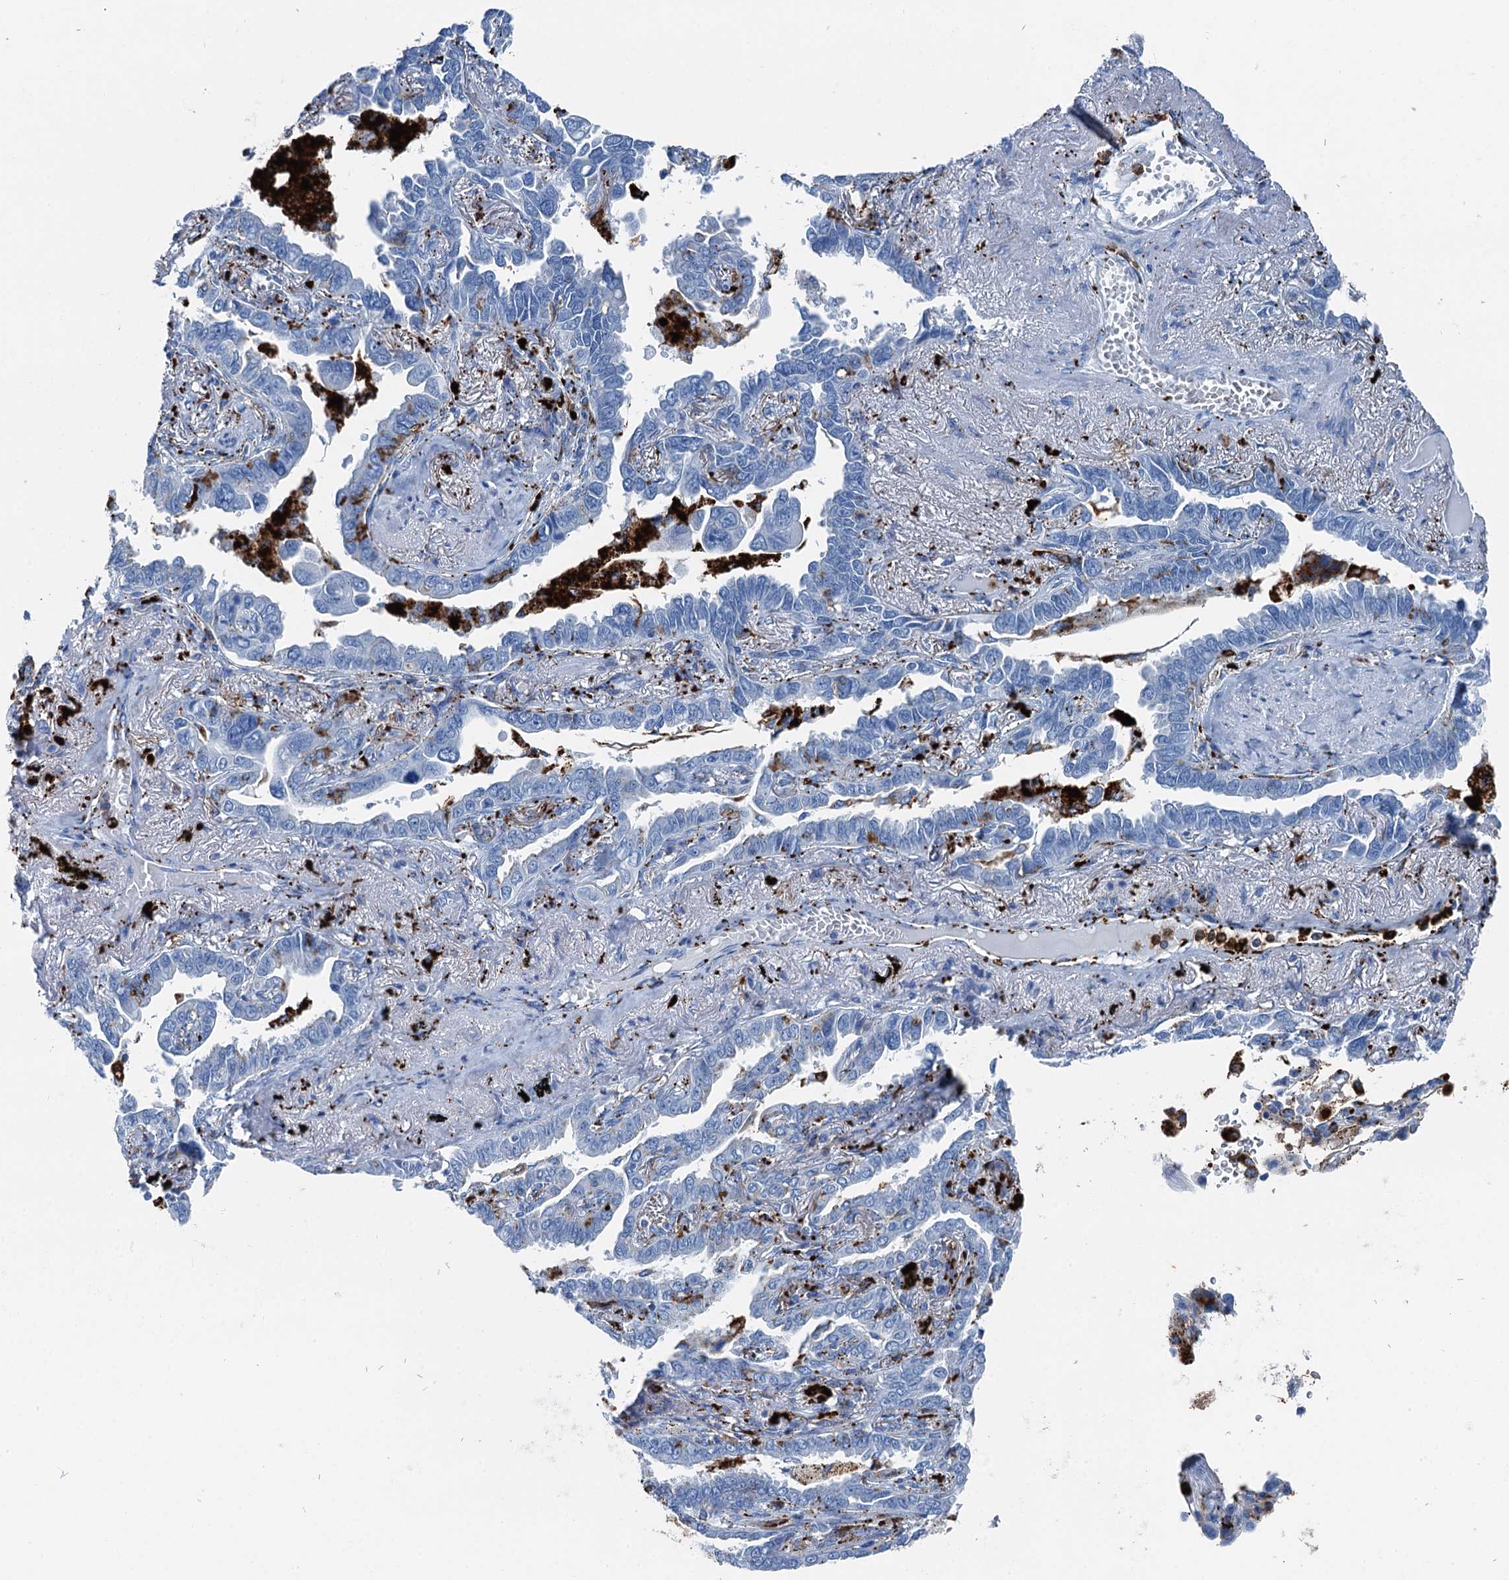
{"staining": {"intensity": "negative", "quantity": "none", "location": "none"}, "tissue": "lung cancer", "cell_type": "Tumor cells", "image_type": "cancer", "snomed": [{"axis": "morphology", "description": "Adenocarcinoma, NOS"}, {"axis": "topography", "description": "Lung"}], "caption": "IHC photomicrograph of neoplastic tissue: human lung adenocarcinoma stained with DAB exhibits no significant protein positivity in tumor cells.", "gene": "PLAC8", "patient": {"sex": "male", "age": 67}}